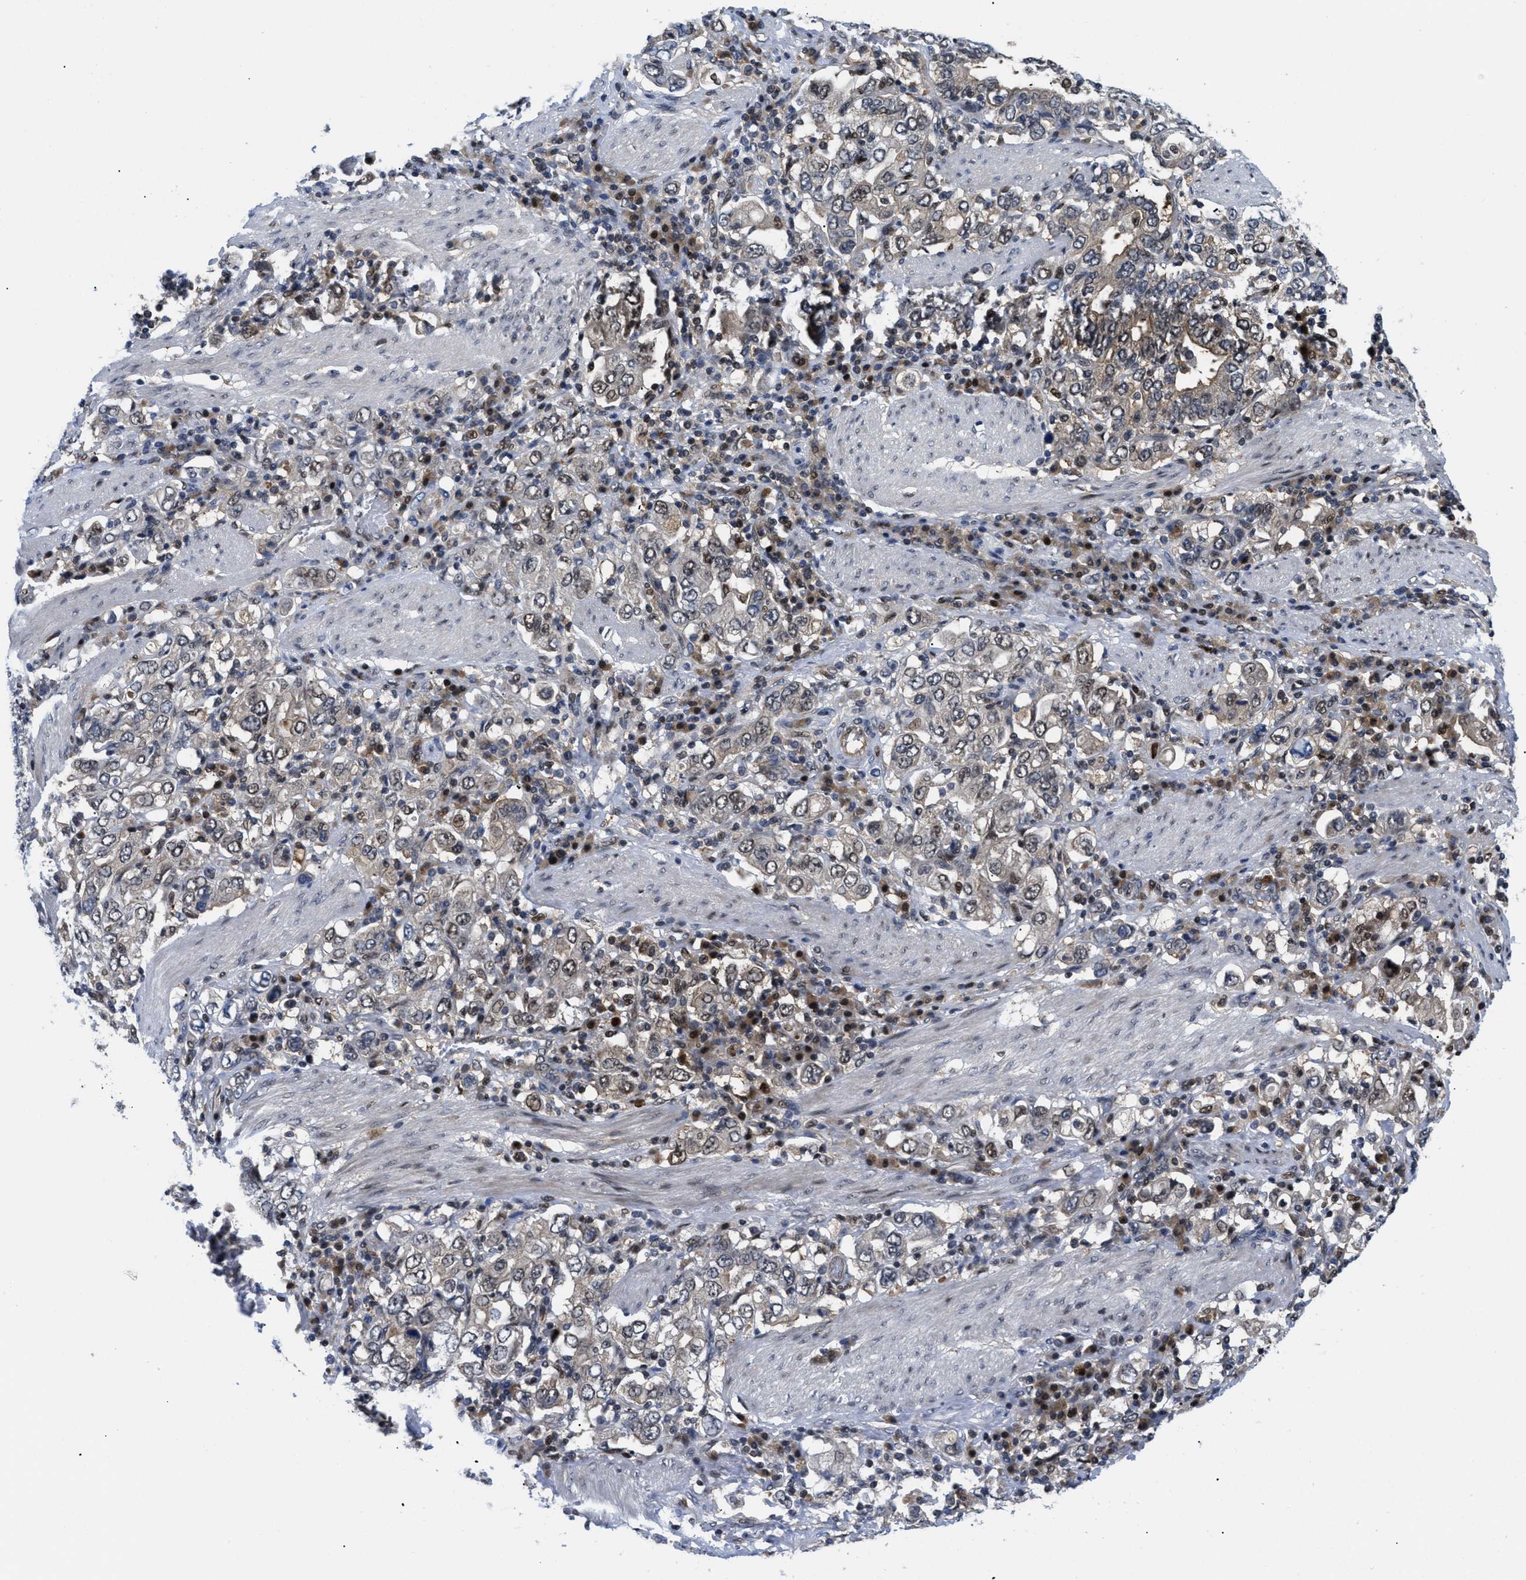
{"staining": {"intensity": "weak", "quantity": "25%-75%", "location": "cytoplasmic/membranous,nuclear"}, "tissue": "stomach cancer", "cell_type": "Tumor cells", "image_type": "cancer", "snomed": [{"axis": "morphology", "description": "Adenocarcinoma, NOS"}, {"axis": "topography", "description": "Stomach, upper"}], "caption": "Stomach cancer (adenocarcinoma) stained with a protein marker shows weak staining in tumor cells.", "gene": "SLC29A2", "patient": {"sex": "male", "age": 62}}